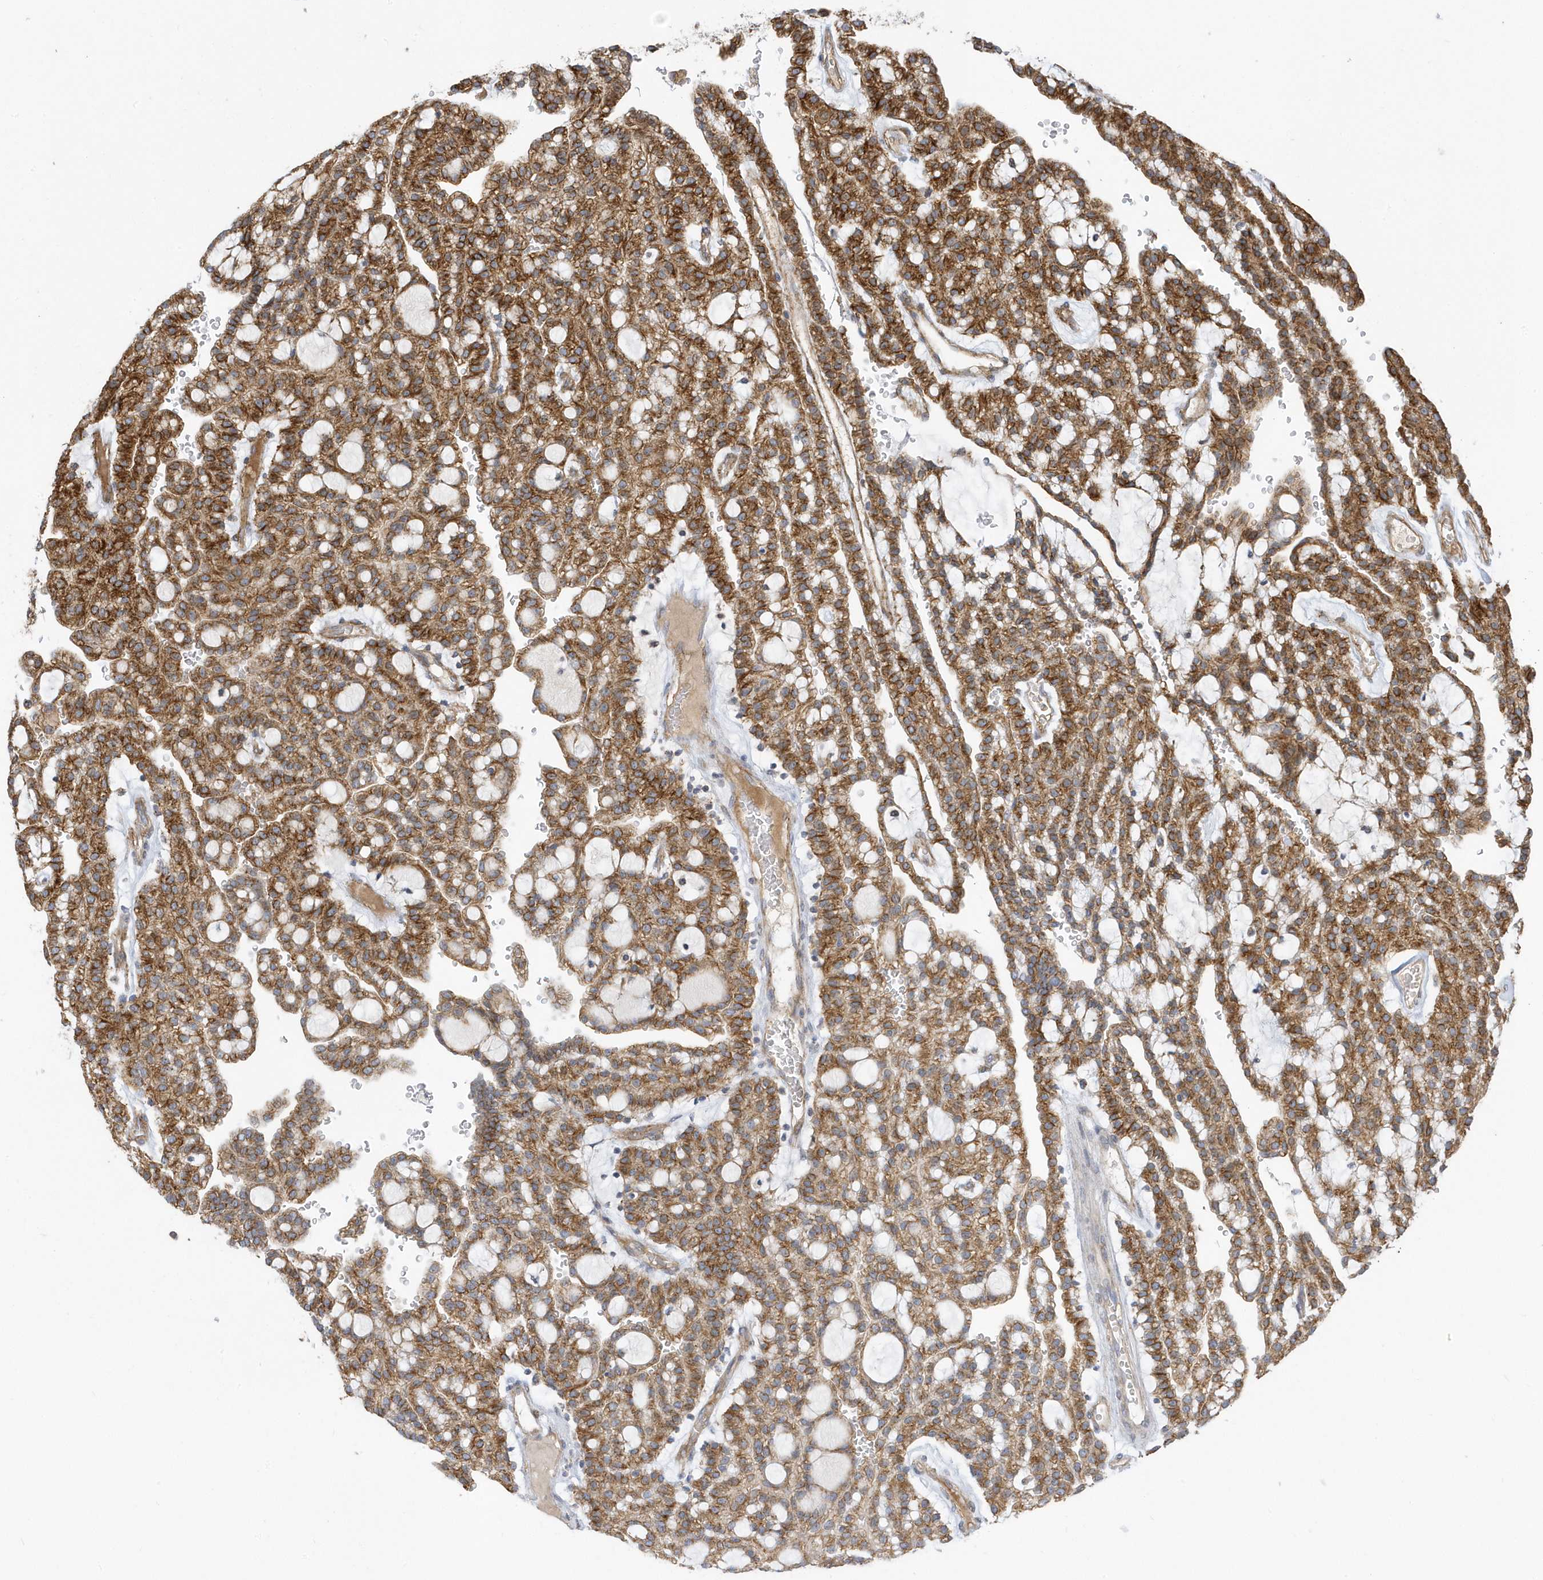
{"staining": {"intensity": "moderate", "quantity": ">75%", "location": "cytoplasmic/membranous"}, "tissue": "renal cancer", "cell_type": "Tumor cells", "image_type": "cancer", "snomed": [{"axis": "morphology", "description": "Adenocarcinoma, NOS"}, {"axis": "topography", "description": "Kidney"}], "caption": "This histopathology image demonstrates immunohistochemistry staining of renal cancer (adenocarcinoma), with medium moderate cytoplasmic/membranous expression in about >75% of tumor cells.", "gene": "HRH4", "patient": {"sex": "male", "age": 63}}